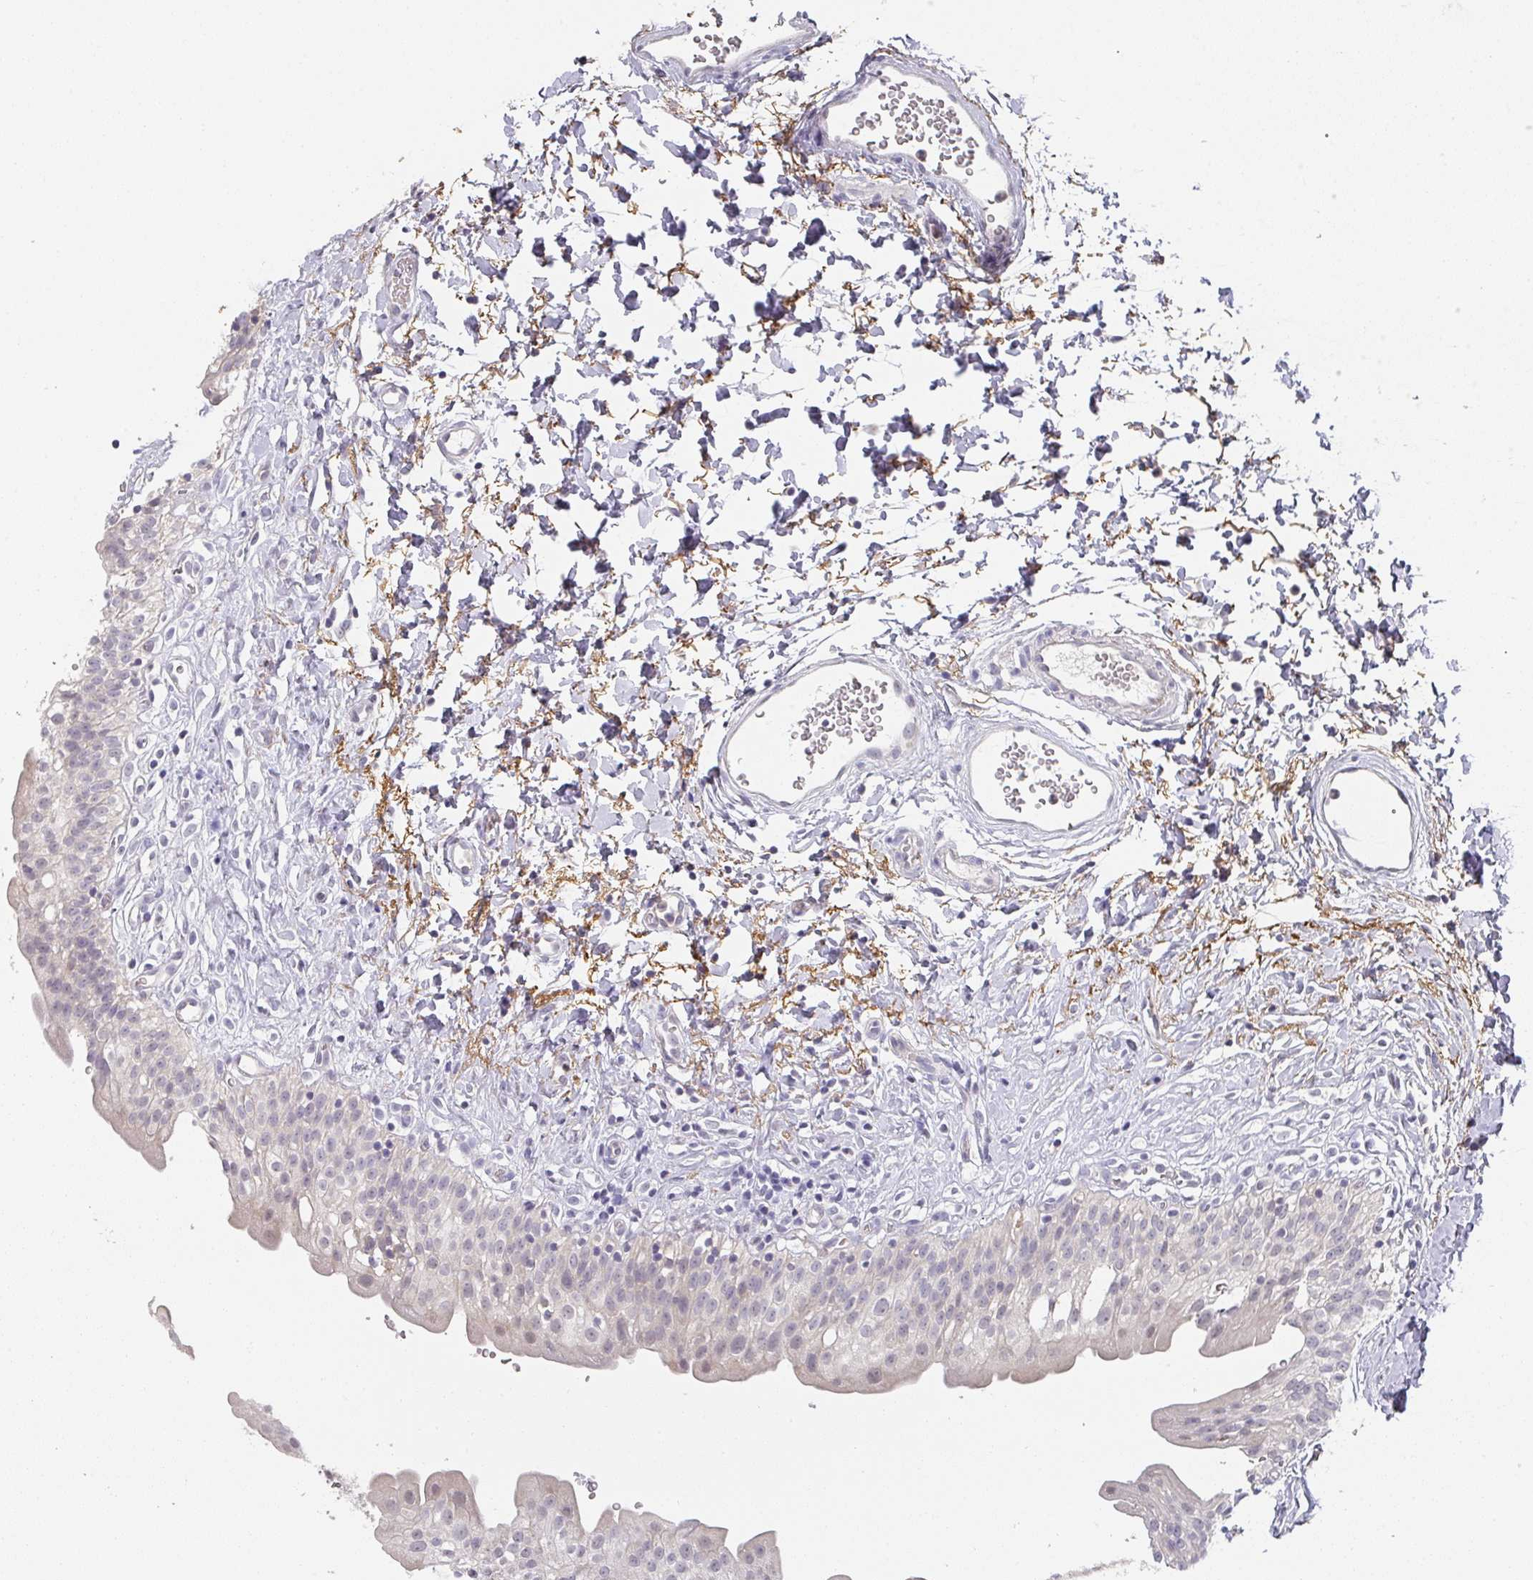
{"staining": {"intensity": "negative", "quantity": "none", "location": "none"}, "tissue": "urinary bladder", "cell_type": "Urothelial cells", "image_type": "normal", "snomed": [{"axis": "morphology", "description": "Normal tissue, NOS"}, {"axis": "topography", "description": "Urinary bladder"}], "caption": "High power microscopy histopathology image of an immunohistochemistry photomicrograph of unremarkable urinary bladder, revealing no significant staining in urothelial cells. (DAB immunohistochemistry (IHC), high magnification).", "gene": "FOXN4", "patient": {"sex": "male", "age": 51}}